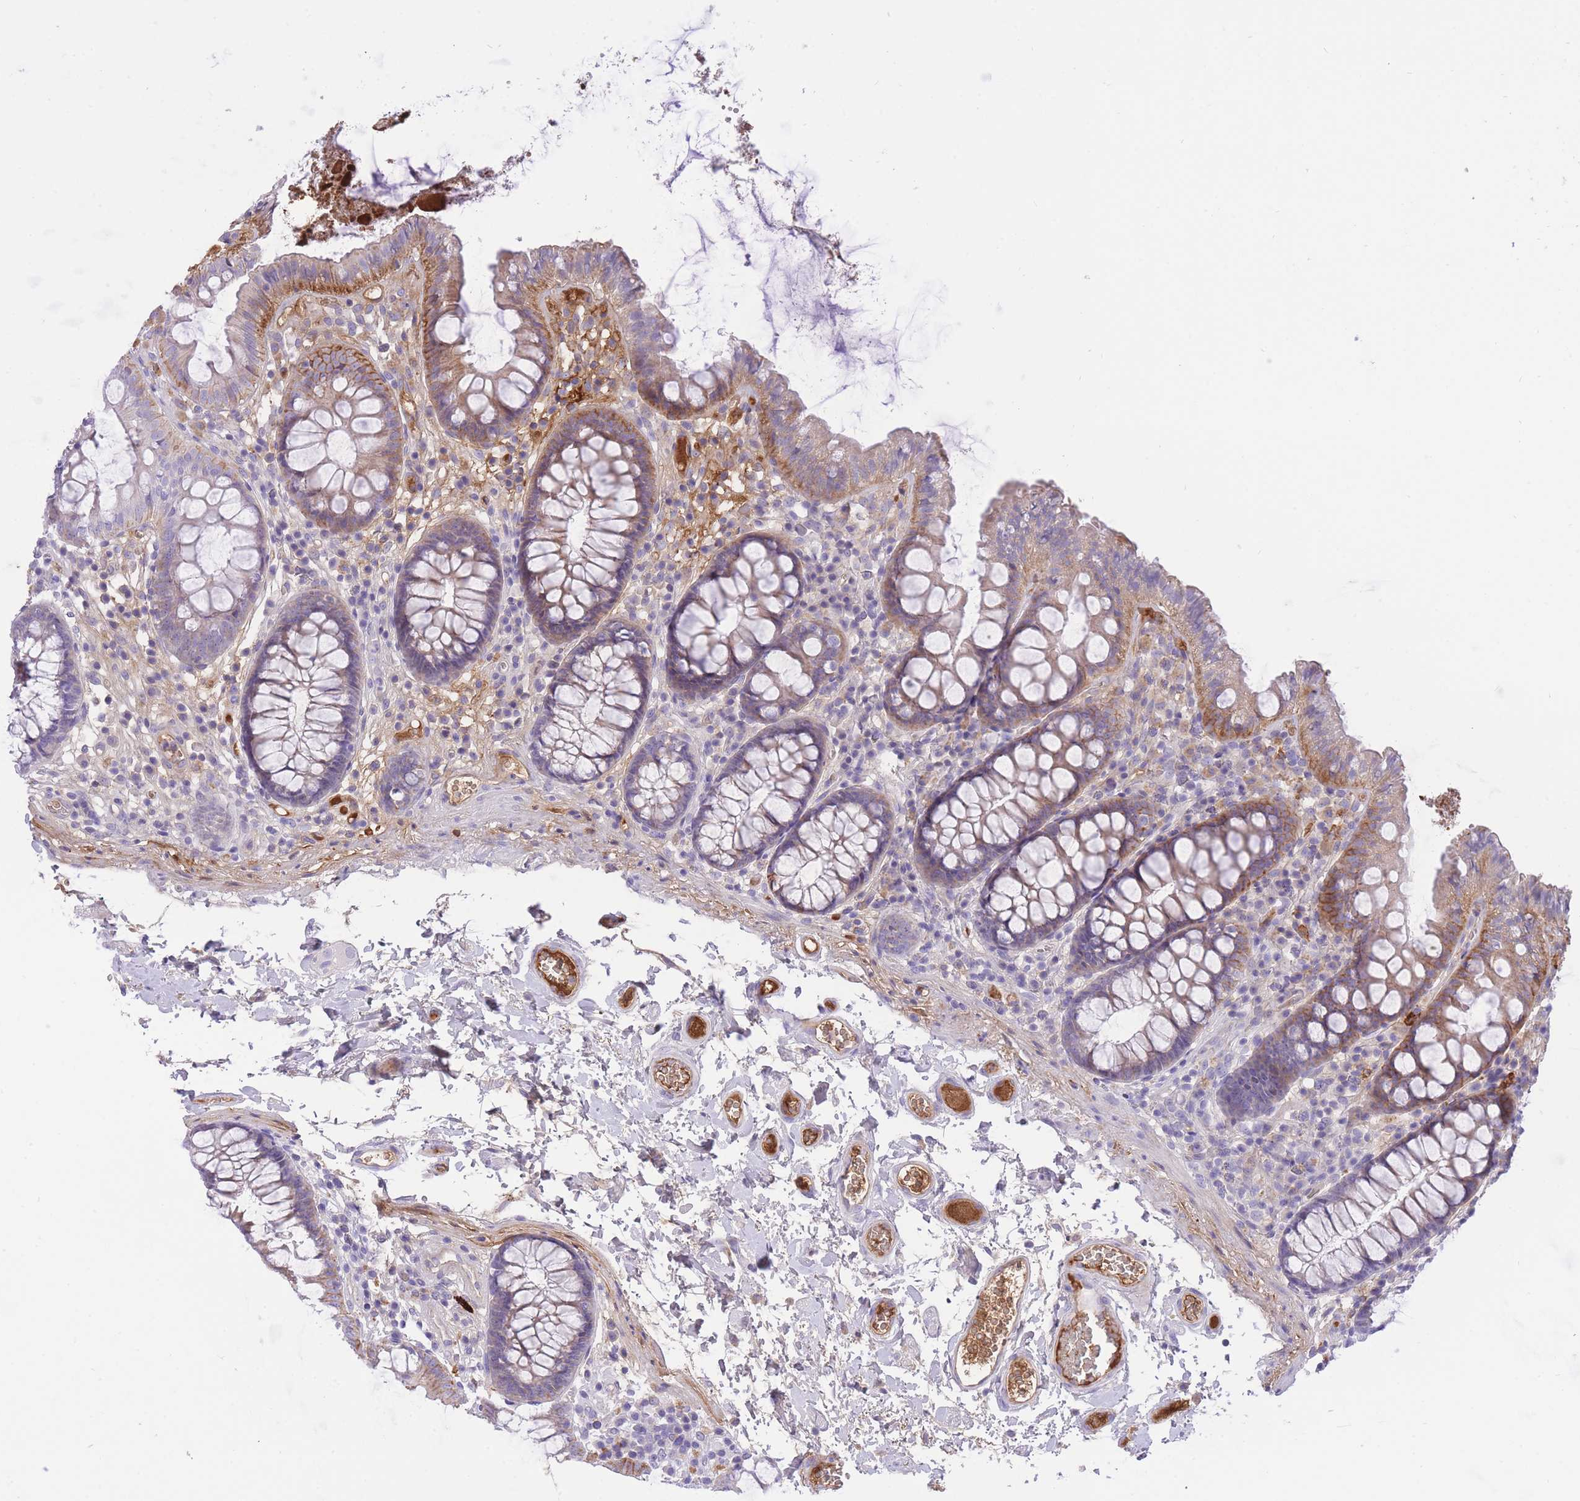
{"staining": {"intensity": "moderate", "quantity": "25%-75%", "location": "cytoplasmic/membranous"}, "tissue": "colon", "cell_type": "Endothelial cells", "image_type": "normal", "snomed": [{"axis": "morphology", "description": "Normal tissue, NOS"}, {"axis": "topography", "description": "Colon"}], "caption": "Immunohistochemical staining of normal human colon demonstrates 25%-75% levels of moderate cytoplasmic/membranous protein positivity in approximately 25%-75% of endothelial cells.", "gene": "HRG", "patient": {"sex": "male", "age": 84}}